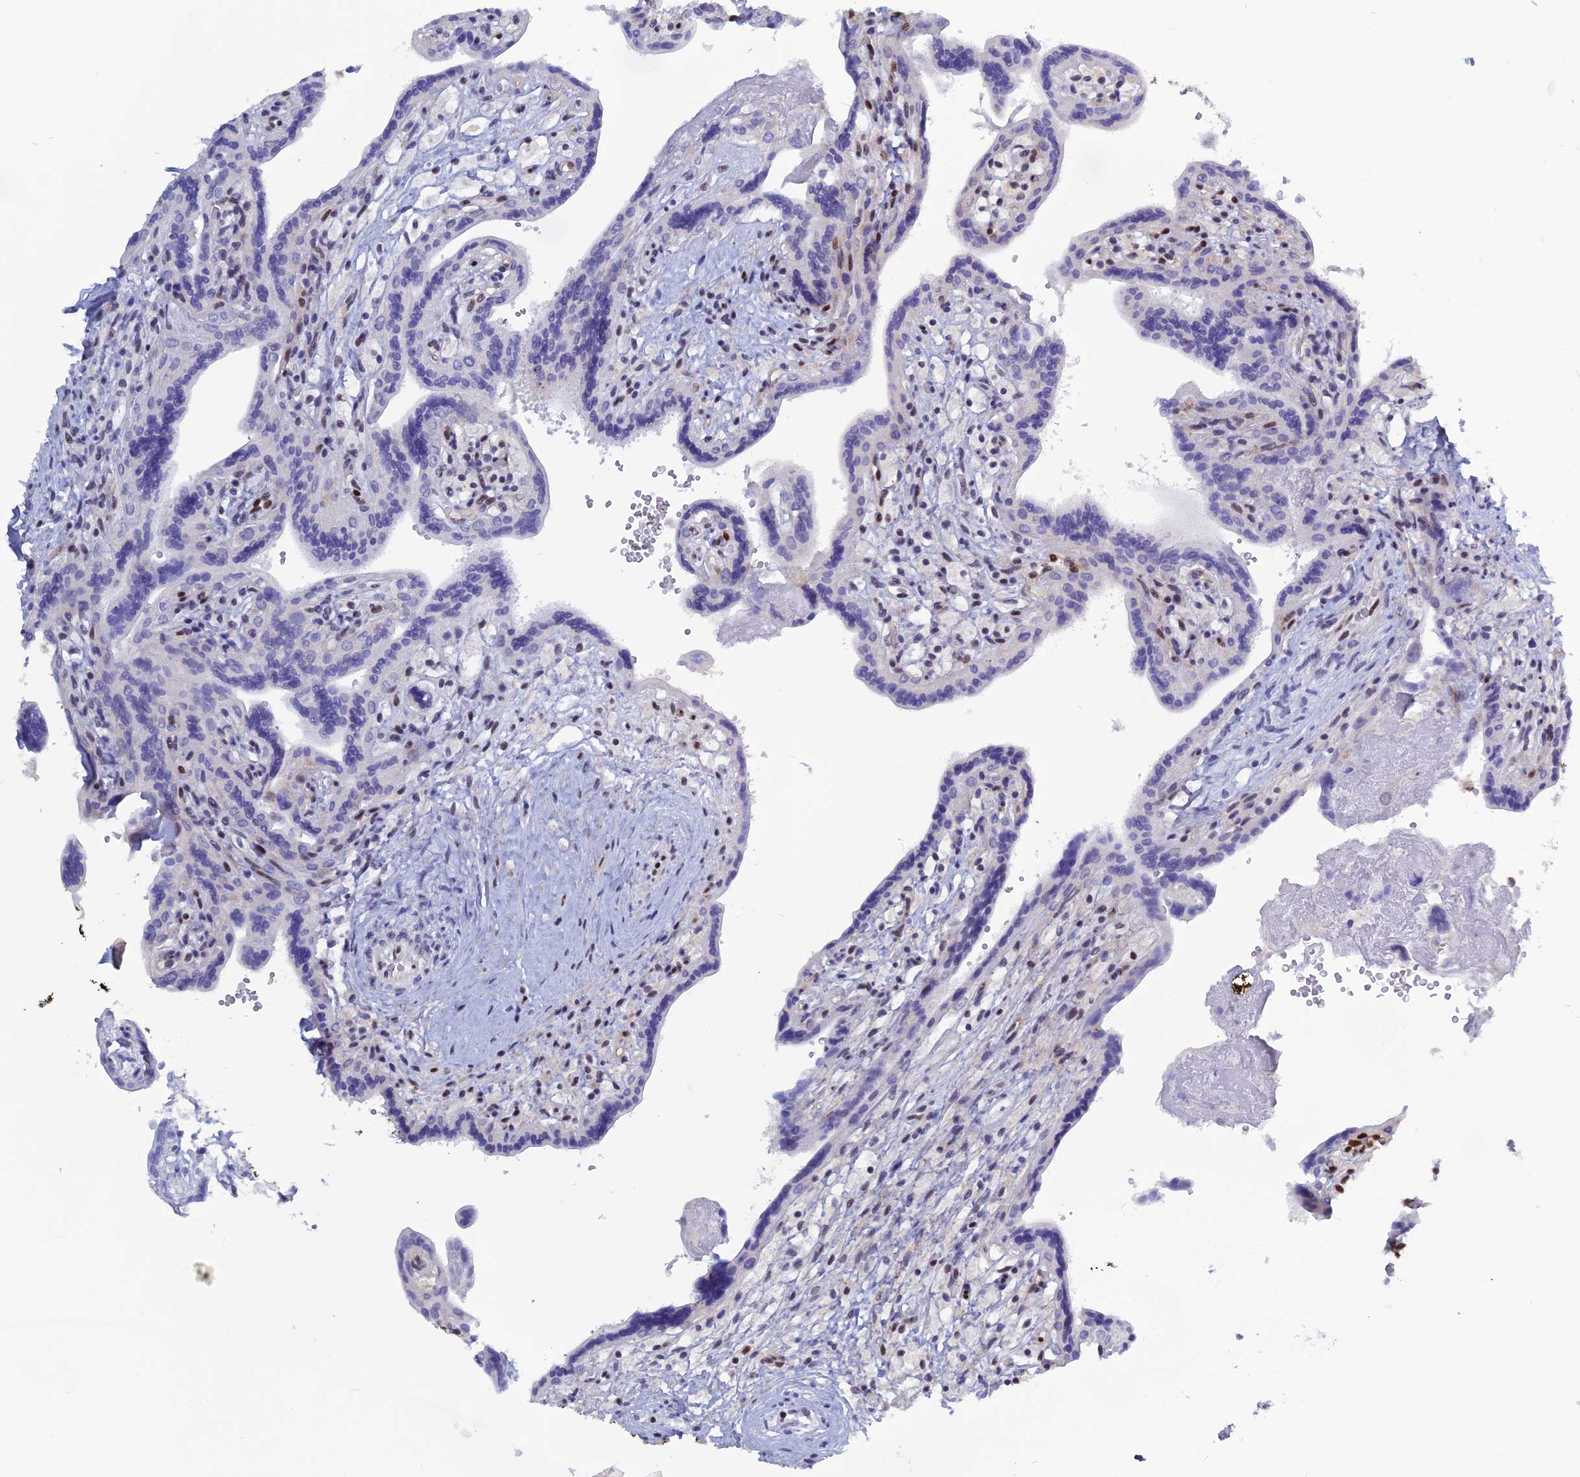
{"staining": {"intensity": "negative", "quantity": "none", "location": "none"}, "tissue": "placenta", "cell_type": "Trophoblastic cells", "image_type": "normal", "snomed": [{"axis": "morphology", "description": "Normal tissue, NOS"}, {"axis": "topography", "description": "Placenta"}], "caption": "Placenta was stained to show a protein in brown. There is no significant expression in trophoblastic cells. (Immunohistochemistry (ihc), brightfield microscopy, high magnification).", "gene": "NOL4L", "patient": {"sex": "female", "age": 37}}